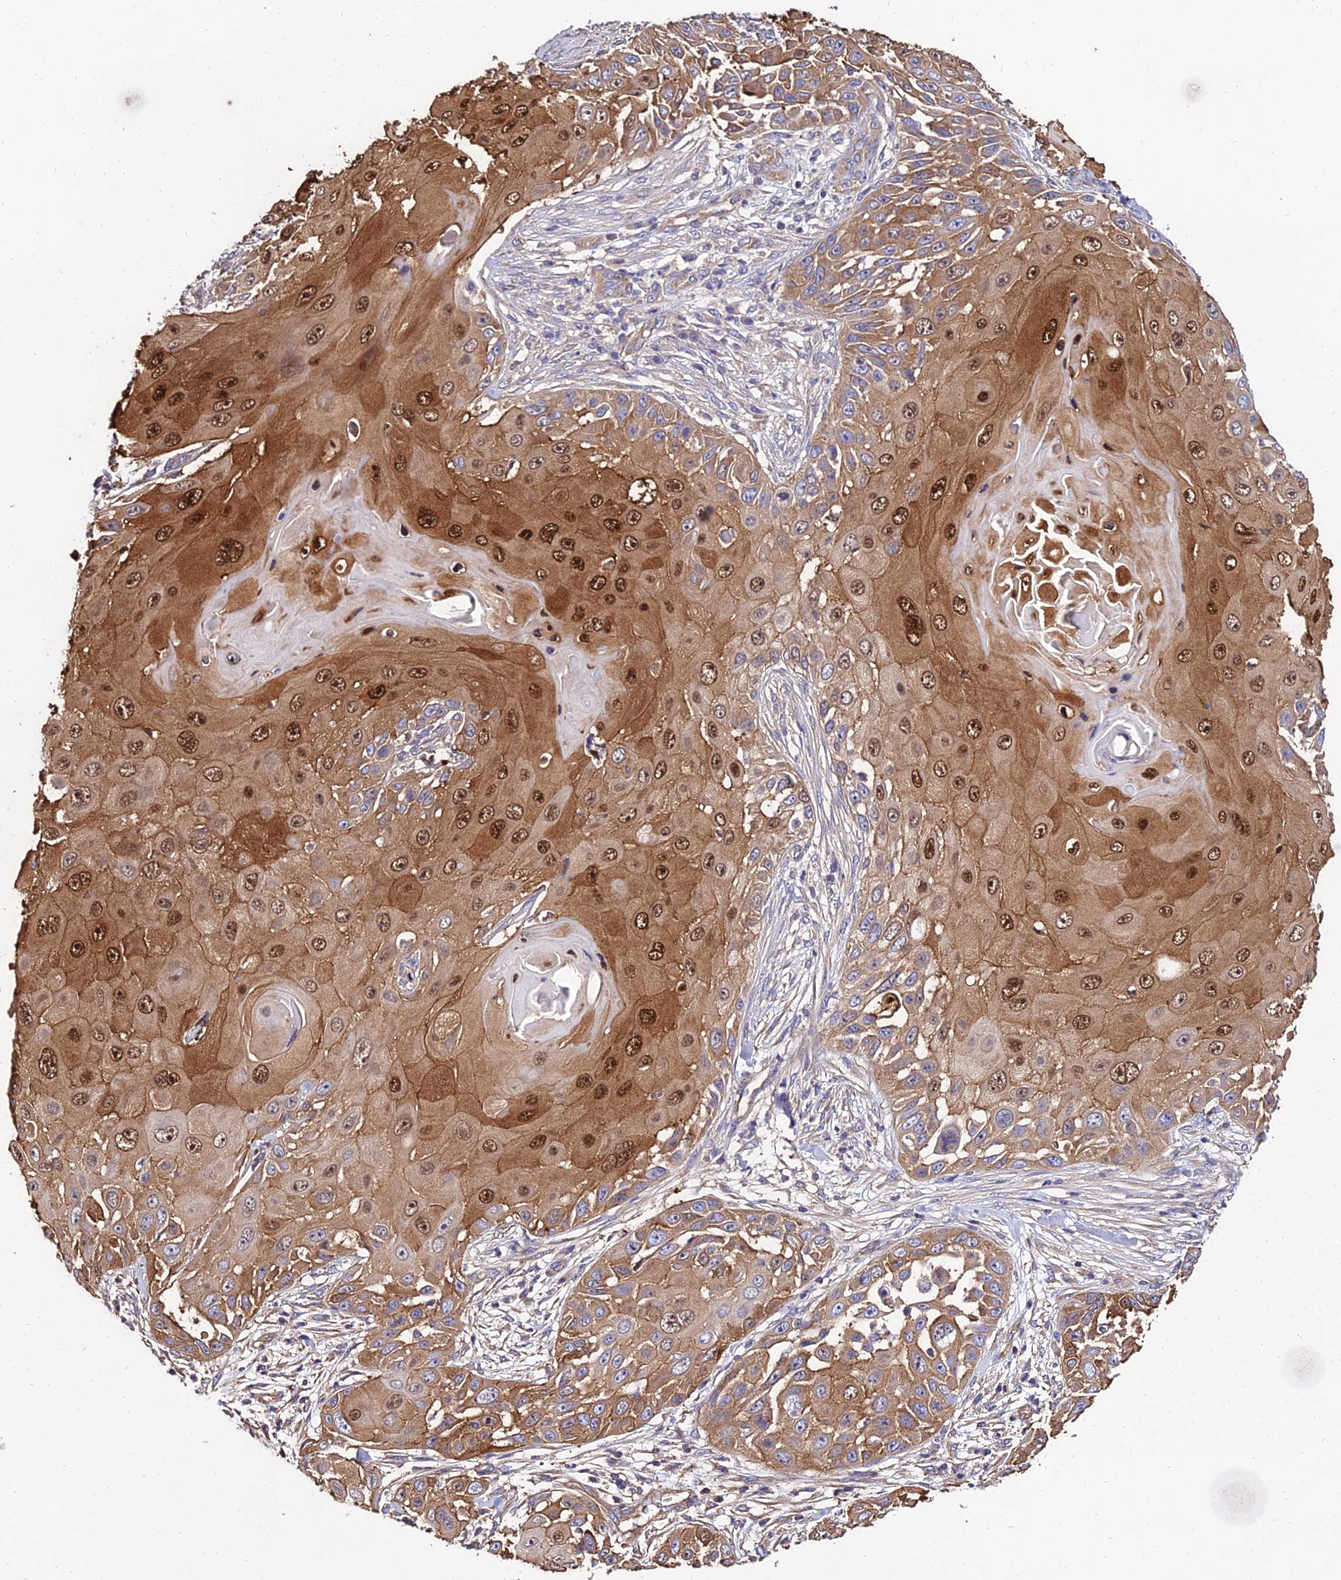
{"staining": {"intensity": "moderate", "quantity": ">75%", "location": "cytoplasmic/membranous,nuclear"}, "tissue": "skin cancer", "cell_type": "Tumor cells", "image_type": "cancer", "snomed": [{"axis": "morphology", "description": "Squamous cell carcinoma, NOS"}, {"axis": "topography", "description": "Skin"}], "caption": "Immunohistochemistry (DAB) staining of skin squamous cell carcinoma reveals moderate cytoplasmic/membranous and nuclear protein expression in approximately >75% of tumor cells.", "gene": "CALM2", "patient": {"sex": "female", "age": 44}}